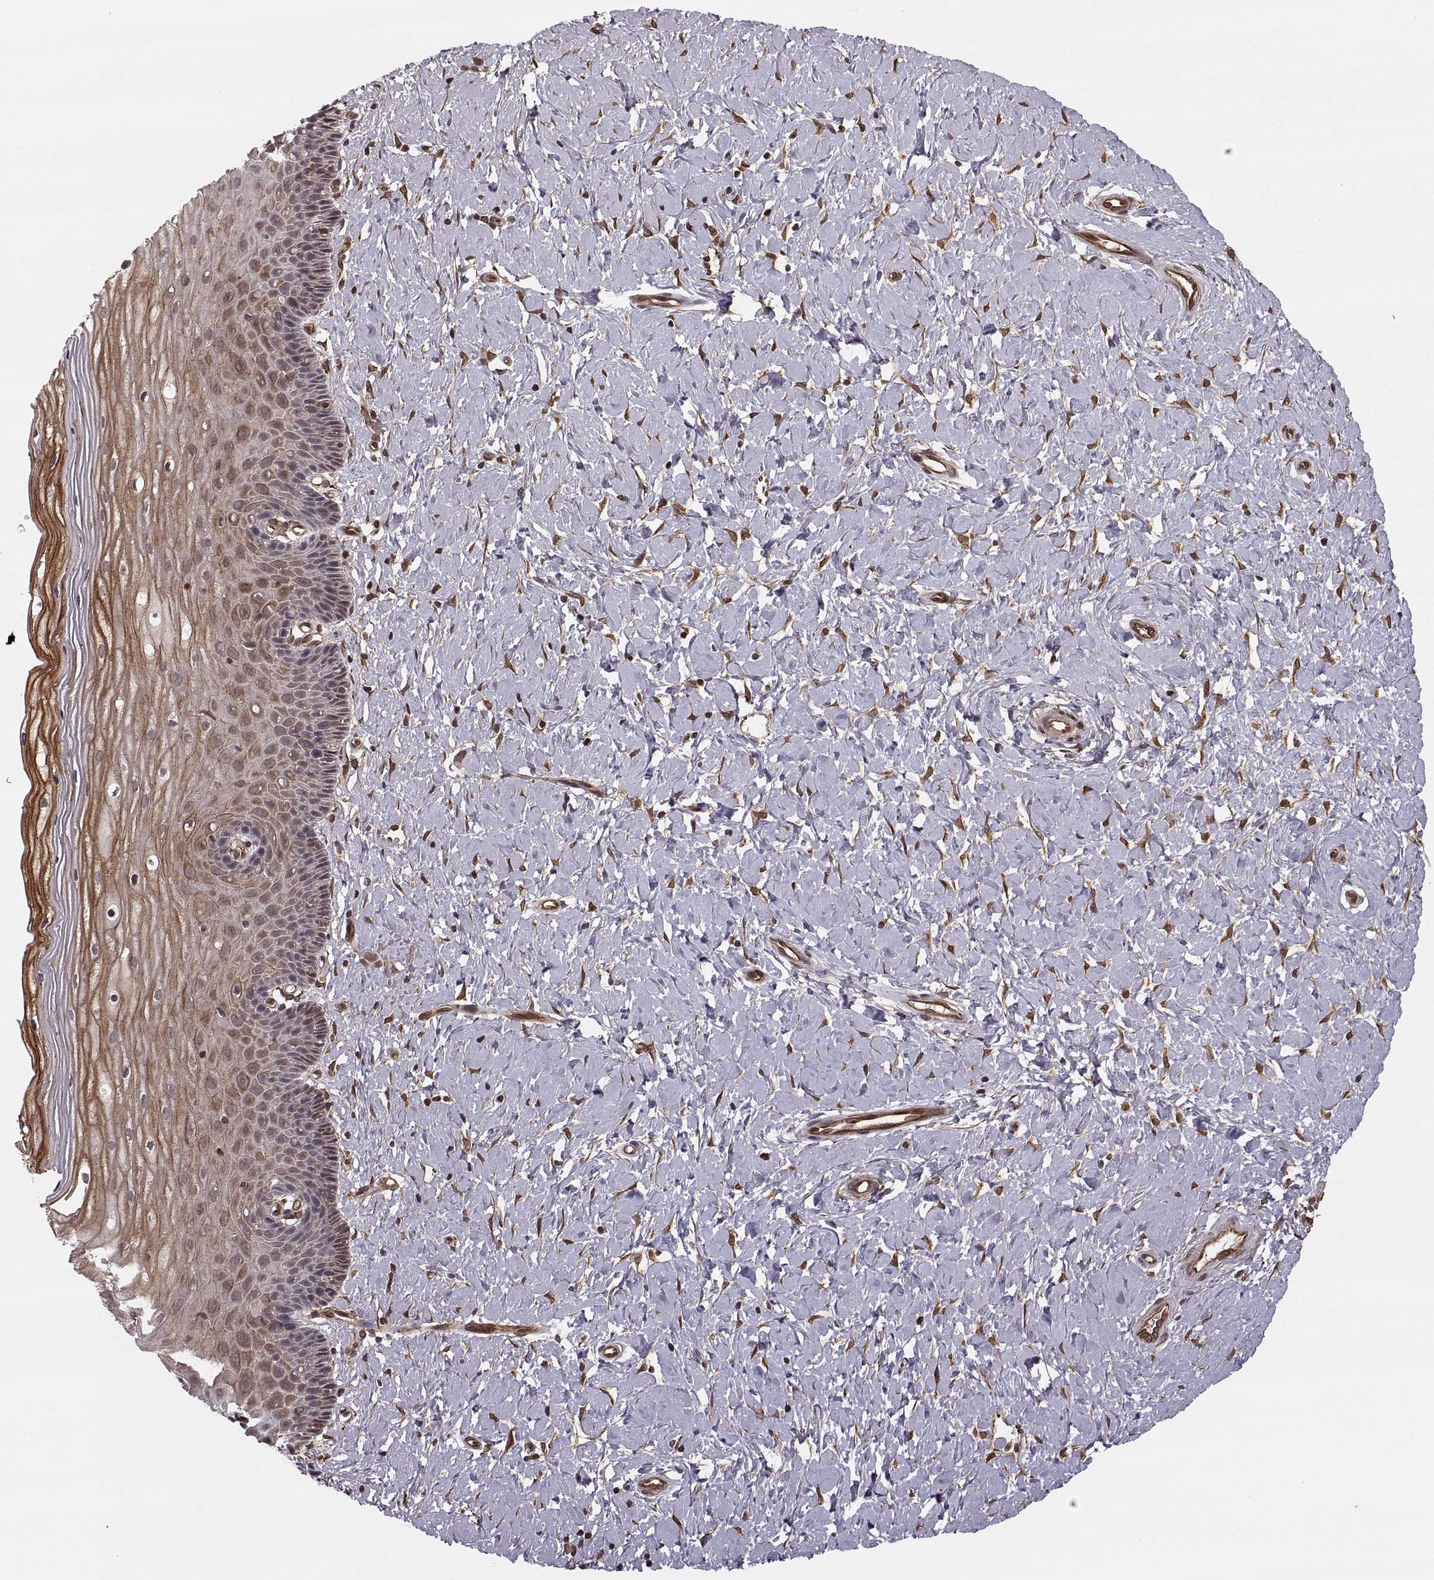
{"staining": {"intensity": "strong", "quantity": ">75%", "location": "cytoplasmic/membranous,nuclear"}, "tissue": "cervix", "cell_type": "Glandular cells", "image_type": "normal", "snomed": [{"axis": "morphology", "description": "Normal tissue, NOS"}, {"axis": "topography", "description": "Cervix"}], "caption": "Protein expression analysis of normal cervix reveals strong cytoplasmic/membranous,nuclear positivity in about >75% of glandular cells.", "gene": "DEDD", "patient": {"sex": "female", "age": 37}}